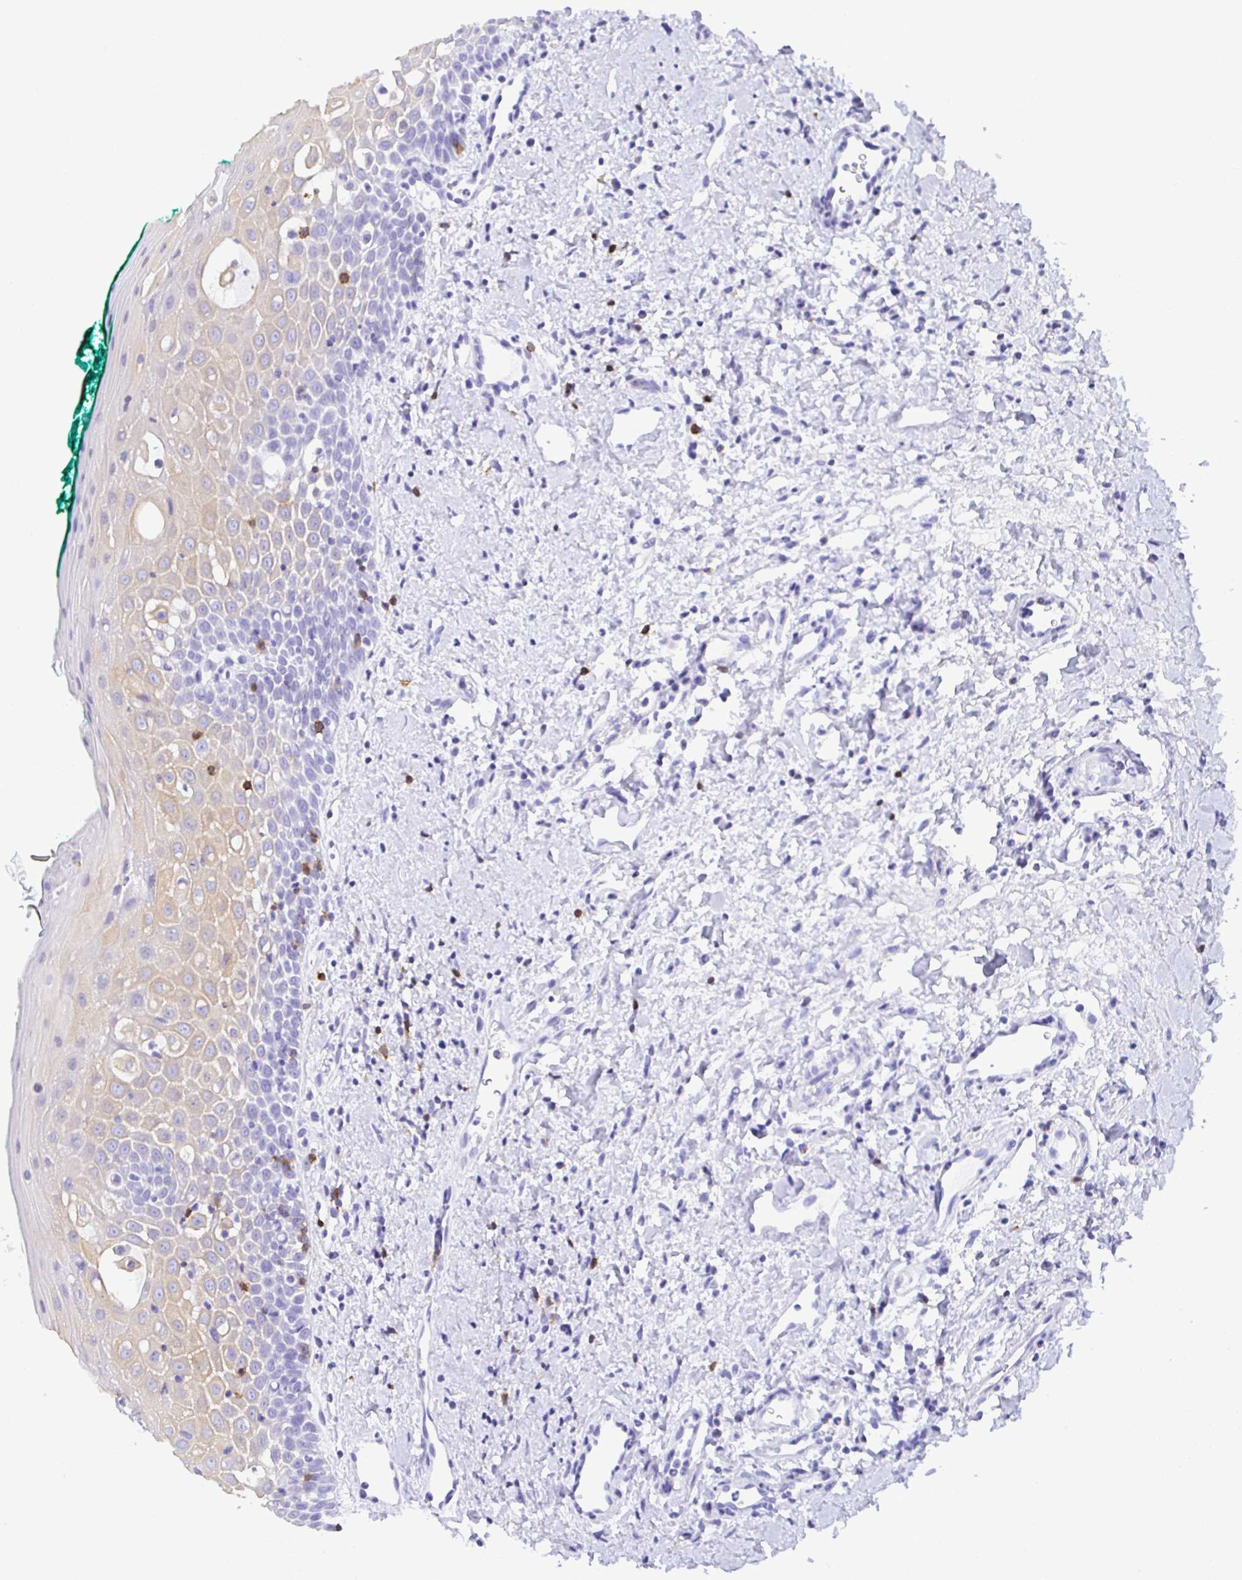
{"staining": {"intensity": "weak", "quantity": "<25%", "location": "cytoplasmic/membranous"}, "tissue": "oral mucosa", "cell_type": "Squamous epithelial cells", "image_type": "normal", "snomed": [{"axis": "morphology", "description": "Normal tissue, NOS"}, {"axis": "topography", "description": "Oral tissue"}], "caption": "DAB (3,3'-diaminobenzidine) immunohistochemical staining of normal oral mucosa reveals no significant staining in squamous epithelial cells.", "gene": "CD5", "patient": {"sex": "female", "age": 70}}